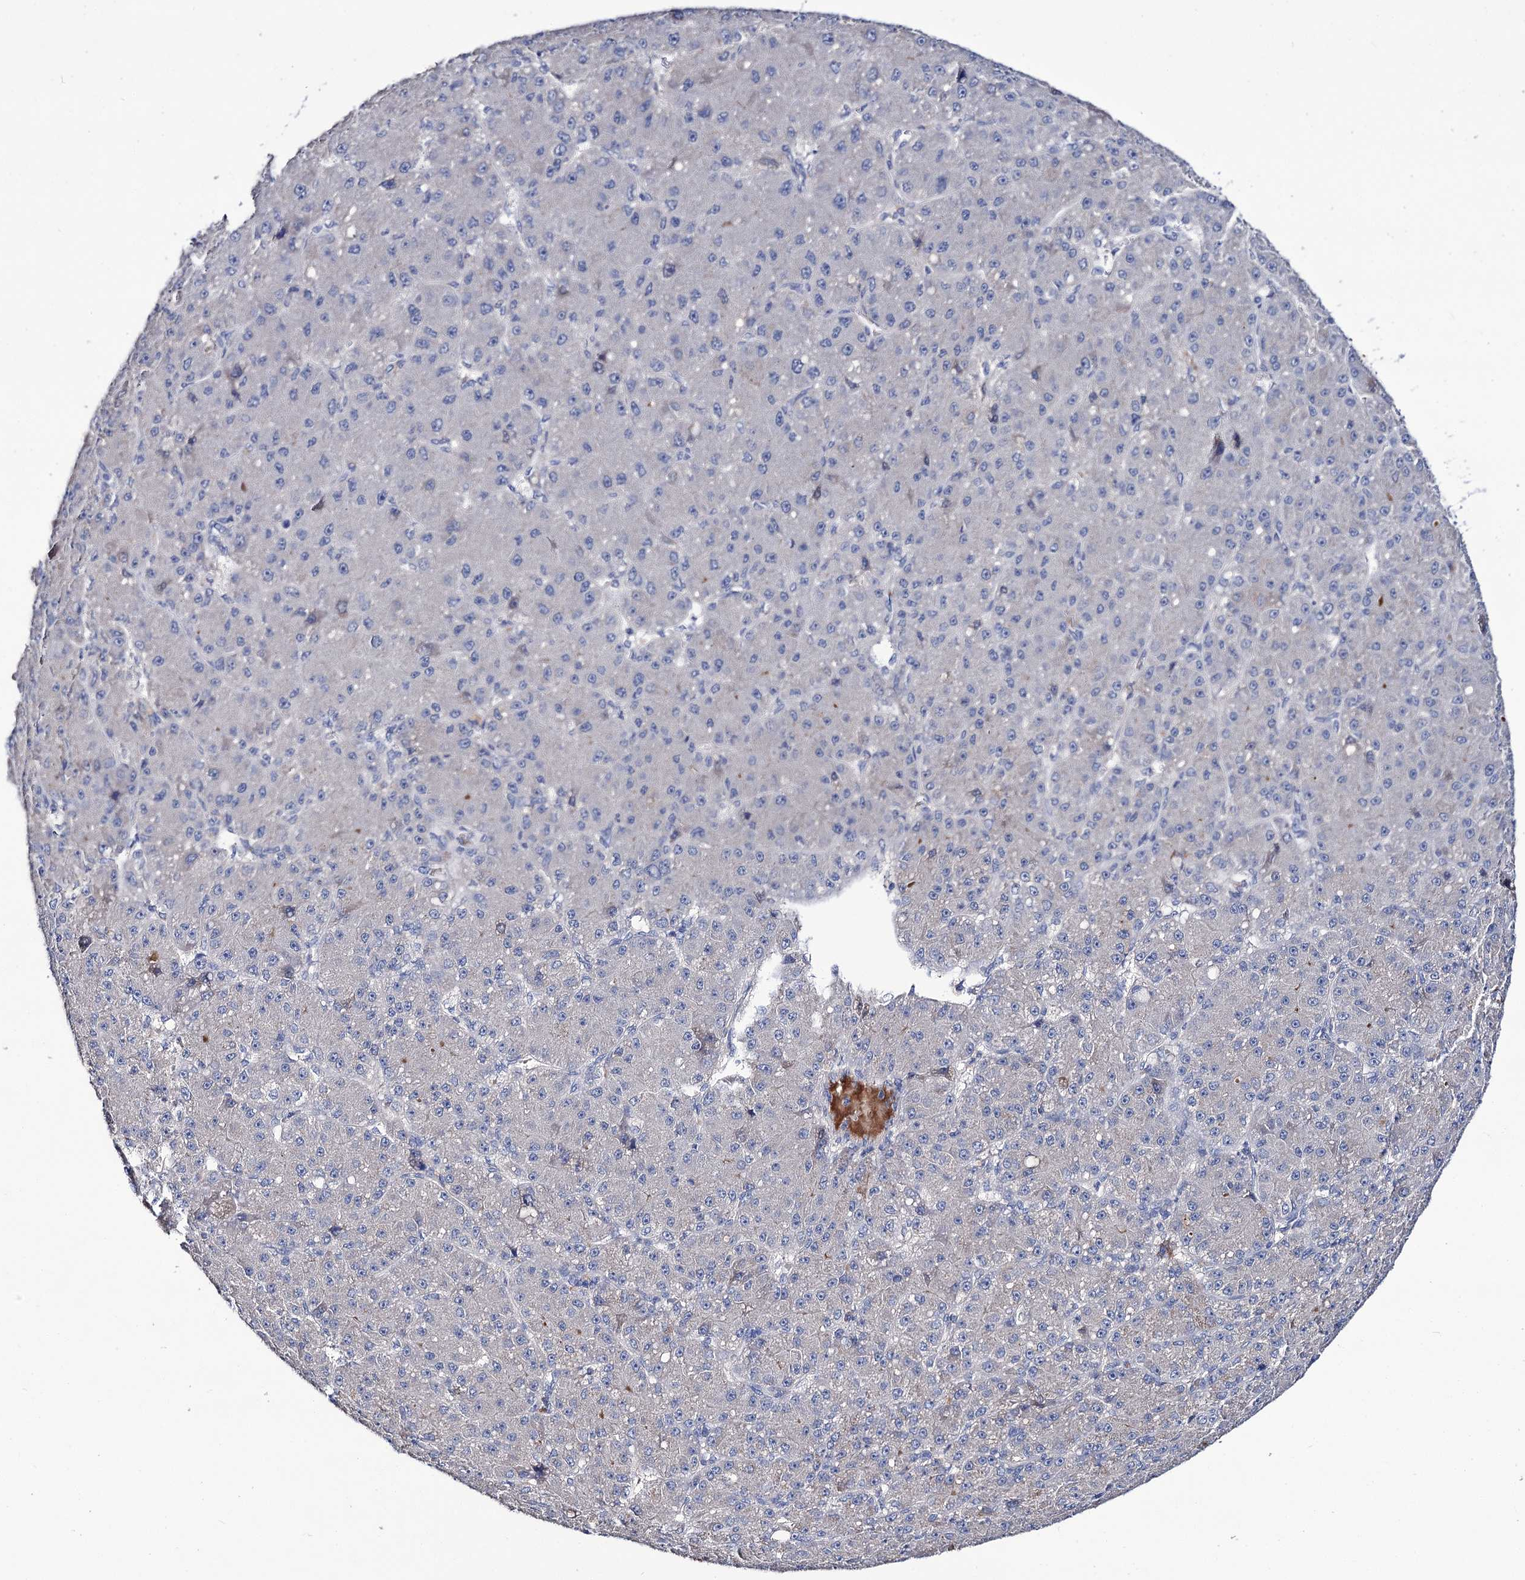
{"staining": {"intensity": "negative", "quantity": "none", "location": "none"}, "tissue": "liver cancer", "cell_type": "Tumor cells", "image_type": "cancer", "snomed": [{"axis": "morphology", "description": "Carcinoma, Hepatocellular, NOS"}, {"axis": "topography", "description": "Liver"}], "caption": "High power microscopy image of an immunohistochemistry photomicrograph of liver cancer, revealing no significant positivity in tumor cells. Brightfield microscopy of immunohistochemistry (IHC) stained with DAB (brown) and hematoxylin (blue), captured at high magnification.", "gene": "PPP1R32", "patient": {"sex": "male", "age": 67}}